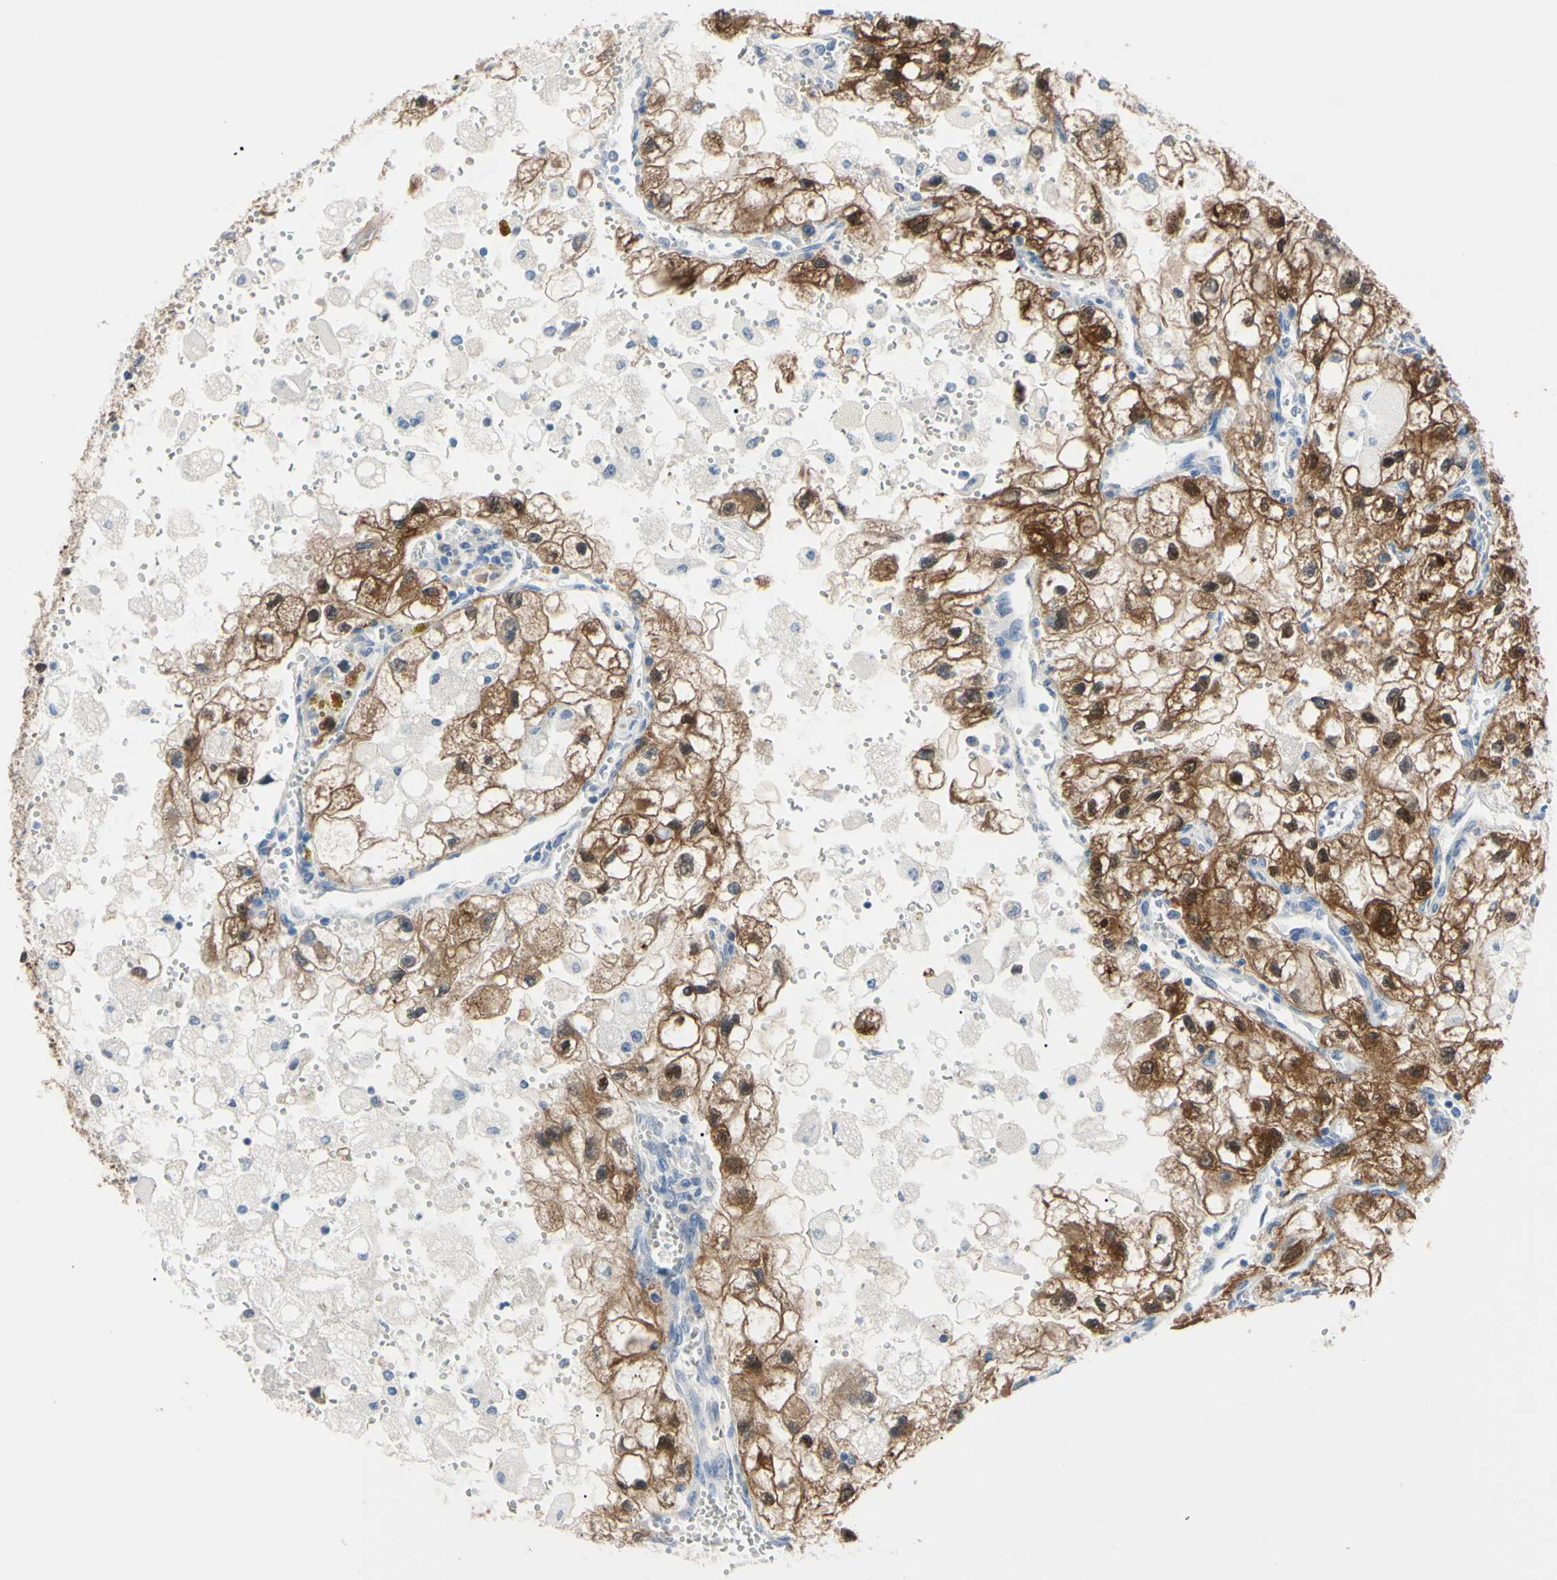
{"staining": {"intensity": "strong", "quantity": ">75%", "location": "cytoplasmic/membranous,nuclear"}, "tissue": "renal cancer", "cell_type": "Tumor cells", "image_type": "cancer", "snomed": [{"axis": "morphology", "description": "Adenocarcinoma, NOS"}, {"axis": "topography", "description": "Kidney"}], "caption": "Immunohistochemical staining of renal cancer (adenocarcinoma) displays high levels of strong cytoplasmic/membranous and nuclear positivity in approximately >75% of tumor cells.", "gene": "NOL3", "patient": {"sex": "female", "age": 70}}